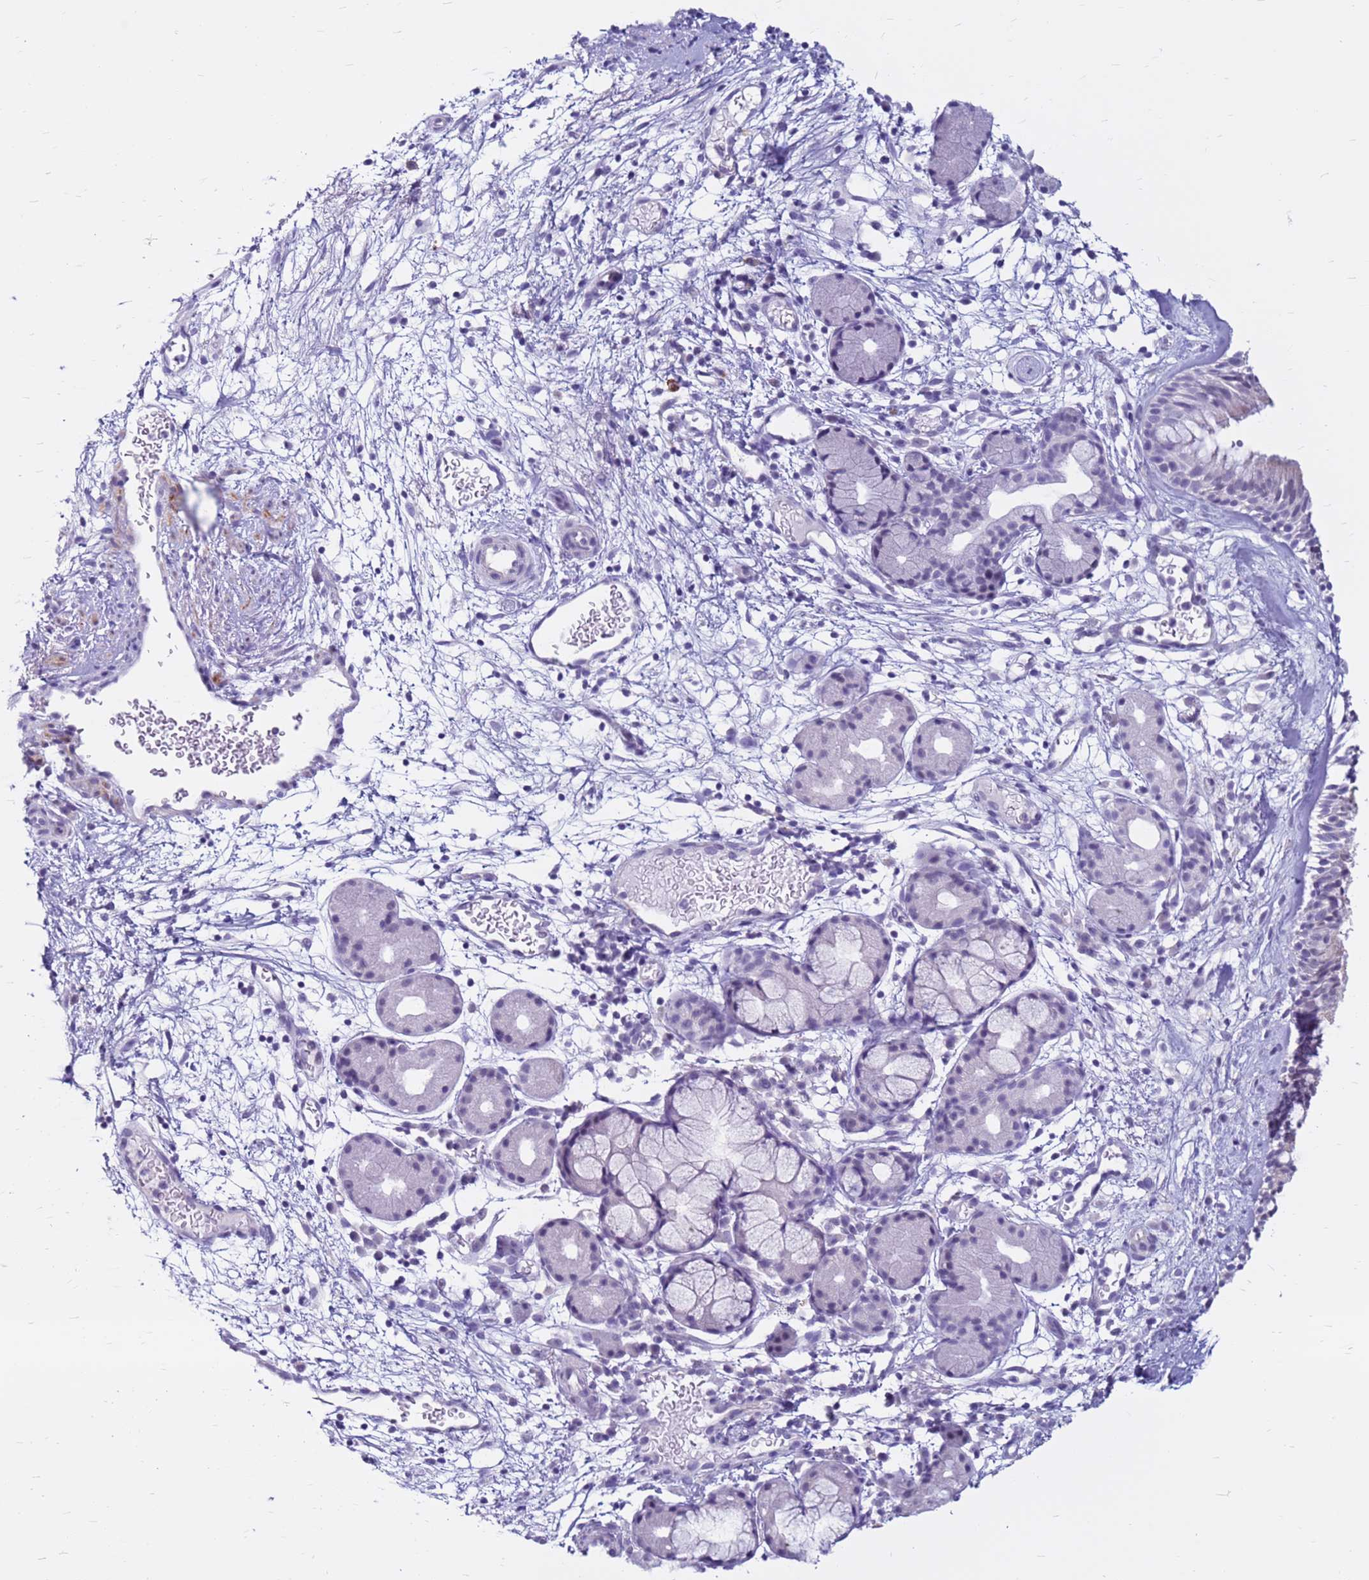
{"staining": {"intensity": "negative", "quantity": "none", "location": "none"}, "tissue": "nasopharynx", "cell_type": "Respiratory epithelial cells", "image_type": "normal", "snomed": [{"axis": "morphology", "description": "Normal tissue, NOS"}, {"axis": "topography", "description": "Nasopharynx"}], "caption": "This is a photomicrograph of immunohistochemistry (IHC) staining of benign nasopharynx, which shows no expression in respiratory epithelial cells. (IHC, brightfield microscopy, high magnification).", "gene": "CDK2AP2", "patient": {"sex": "female", "age": 81}}